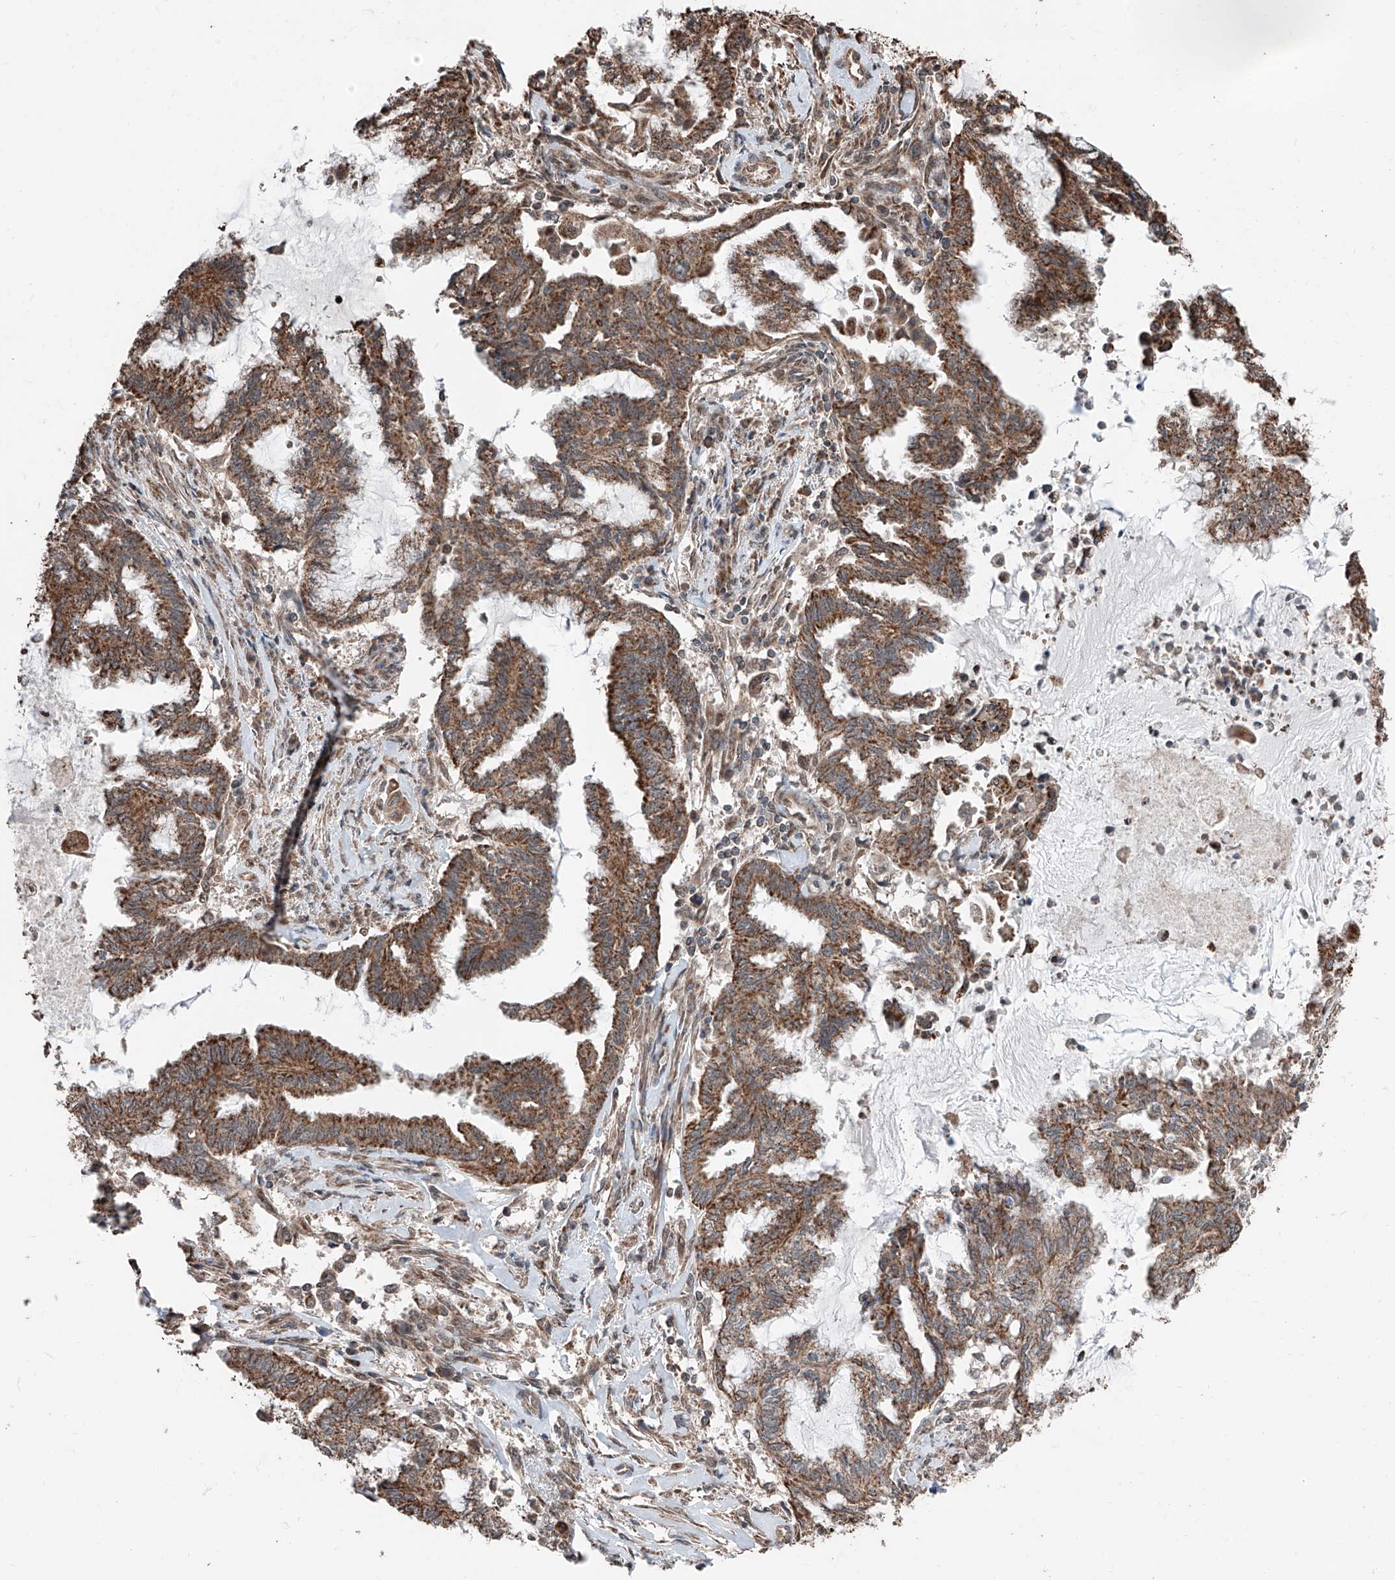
{"staining": {"intensity": "moderate", "quantity": ">75%", "location": "cytoplasmic/membranous"}, "tissue": "endometrial cancer", "cell_type": "Tumor cells", "image_type": "cancer", "snomed": [{"axis": "morphology", "description": "Adenocarcinoma, NOS"}, {"axis": "topography", "description": "Endometrium"}], "caption": "An immunohistochemistry (IHC) photomicrograph of tumor tissue is shown. Protein staining in brown highlights moderate cytoplasmic/membranous positivity in adenocarcinoma (endometrial) within tumor cells.", "gene": "ZNF445", "patient": {"sex": "female", "age": 86}}